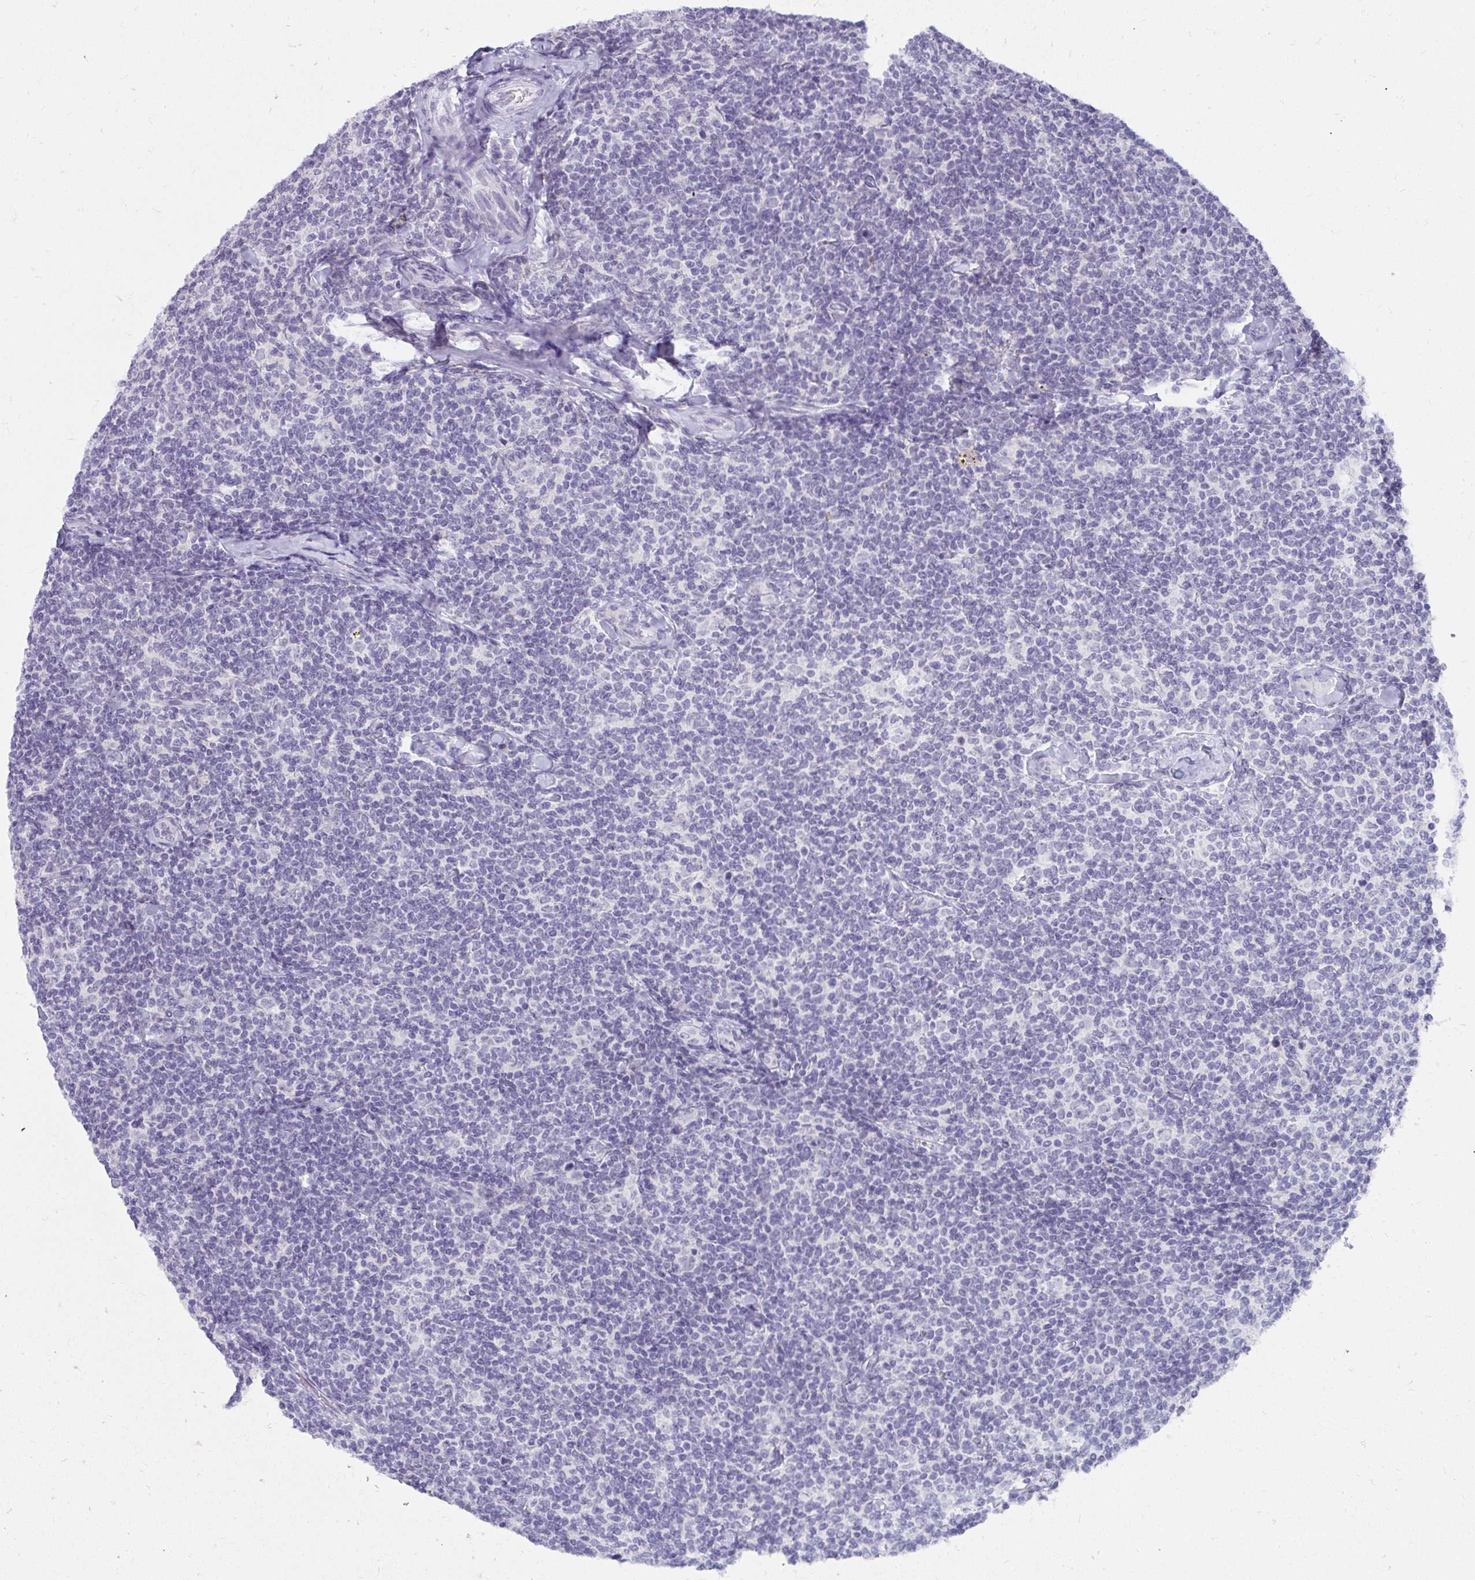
{"staining": {"intensity": "negative", "quantity": "none", "location": "none"}, "tissue": "lymphoma", "cell_type": "Tumor cells", "image_type": "cancer", "snomed": [{"axis": "morphology", "description": "Malignant lymphoma, non-Hodgkin's type, Low grade"}, {"axis": "topography", "description": "Lymph node"}], "caption": "Immunohistochemistry micrograph of low-grade malignant lymphoma, non-Hodgkin's type stained for a protein (brown), which displays no staining in tumor cells.", "gene": "UGT3A2", "patient": {"sex": "female", "age": 56}}